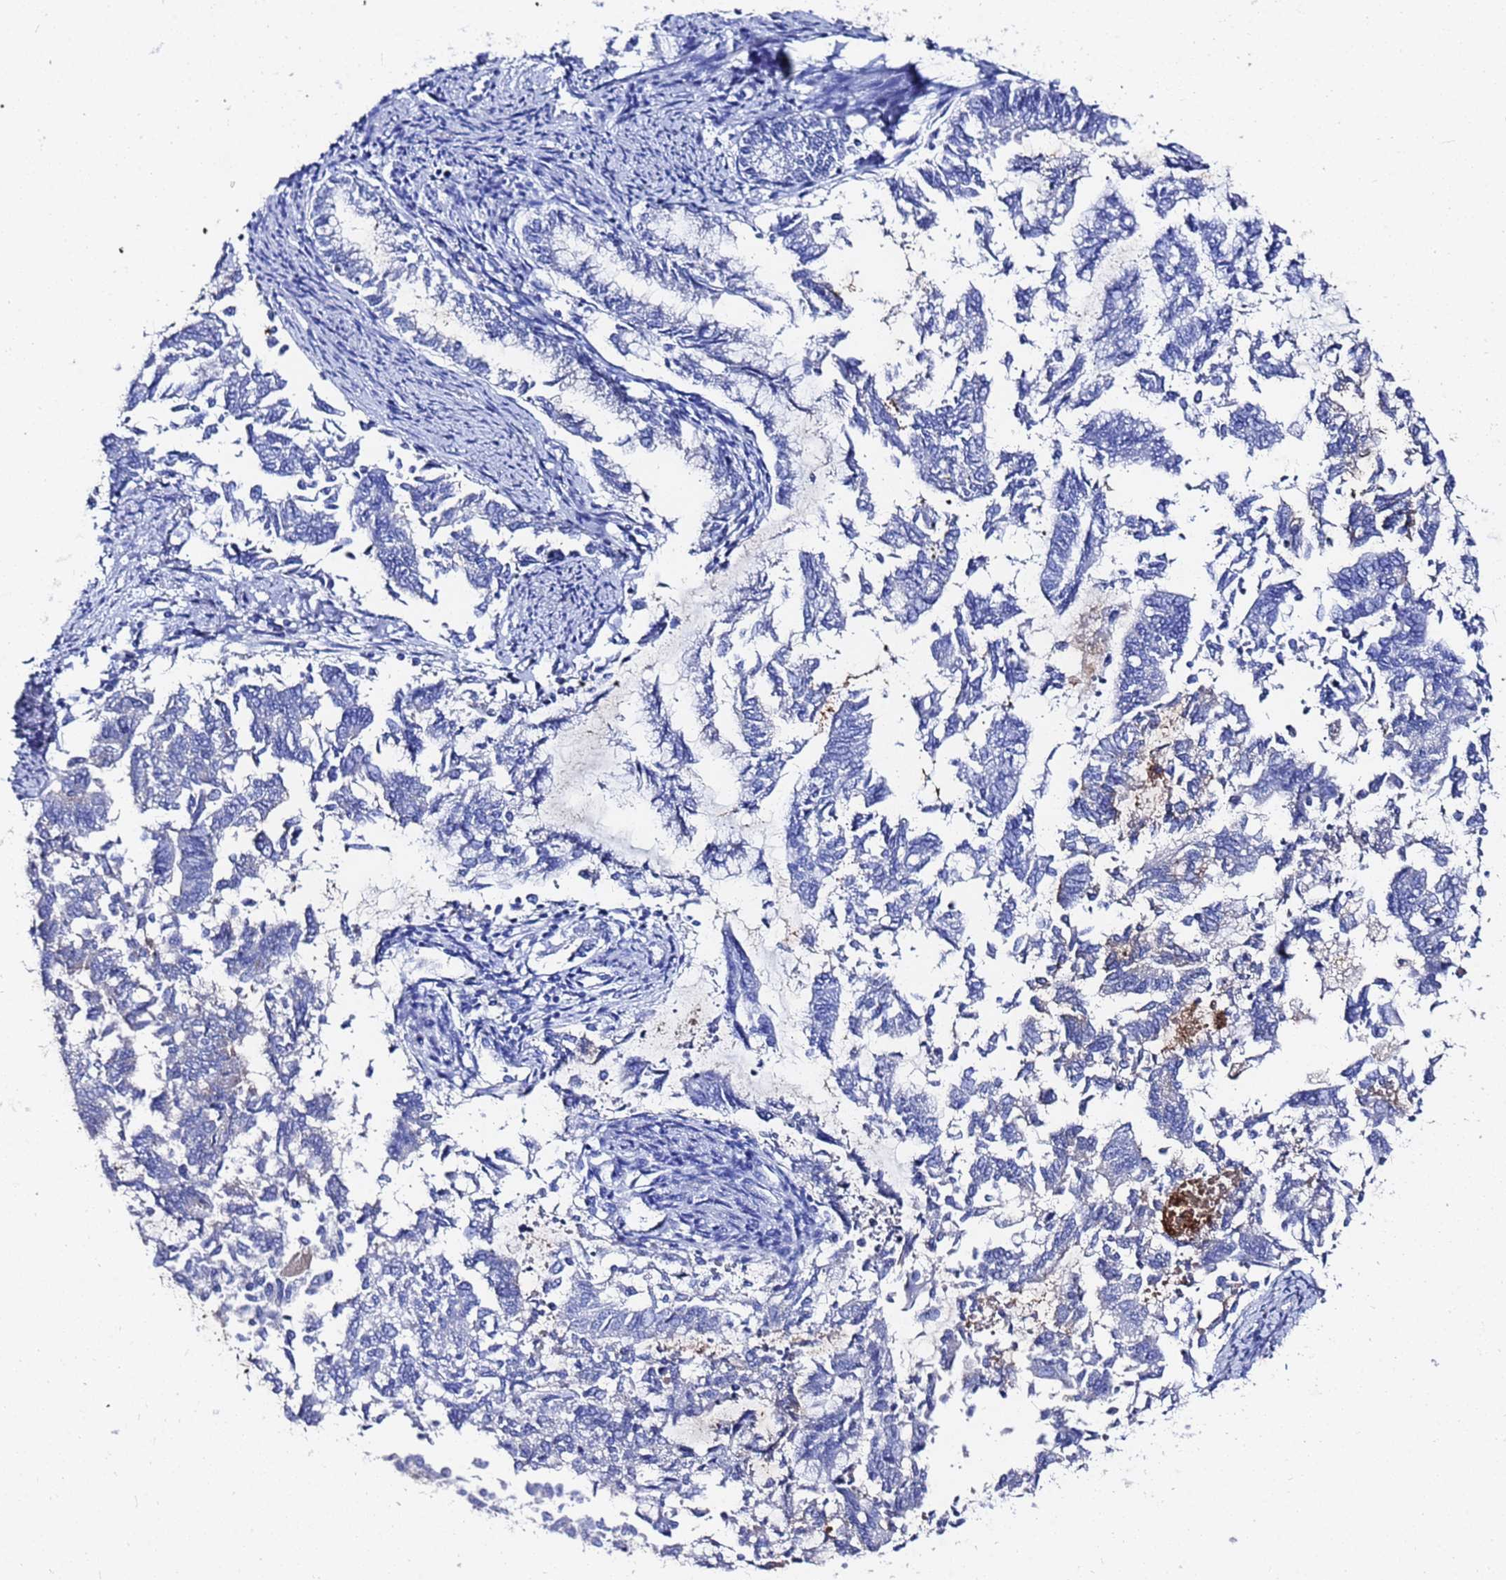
{"staining": {"intensity": "negative", "quantity": "none", "location": "none"}, "tissue": "endometrial cancer", "cell_type": "Tumor cells", "image_type": "cancer", "snomed": [{"axis": "morphology", "description": "Adenocarcinoma, NOS"}, {"axis": "topography", "description": "Endometrium"}], "caption": "Immunohistochemistry of human endometrial cancer exhibits no expression in tumor cells. (Brightfield microscopy of DAB (3,3'-diaminobenzidine) immunohistochemistry (IHC) at high magnification).", "gene": "GGT1", "patient": {"sex": "female", "age": 79}}